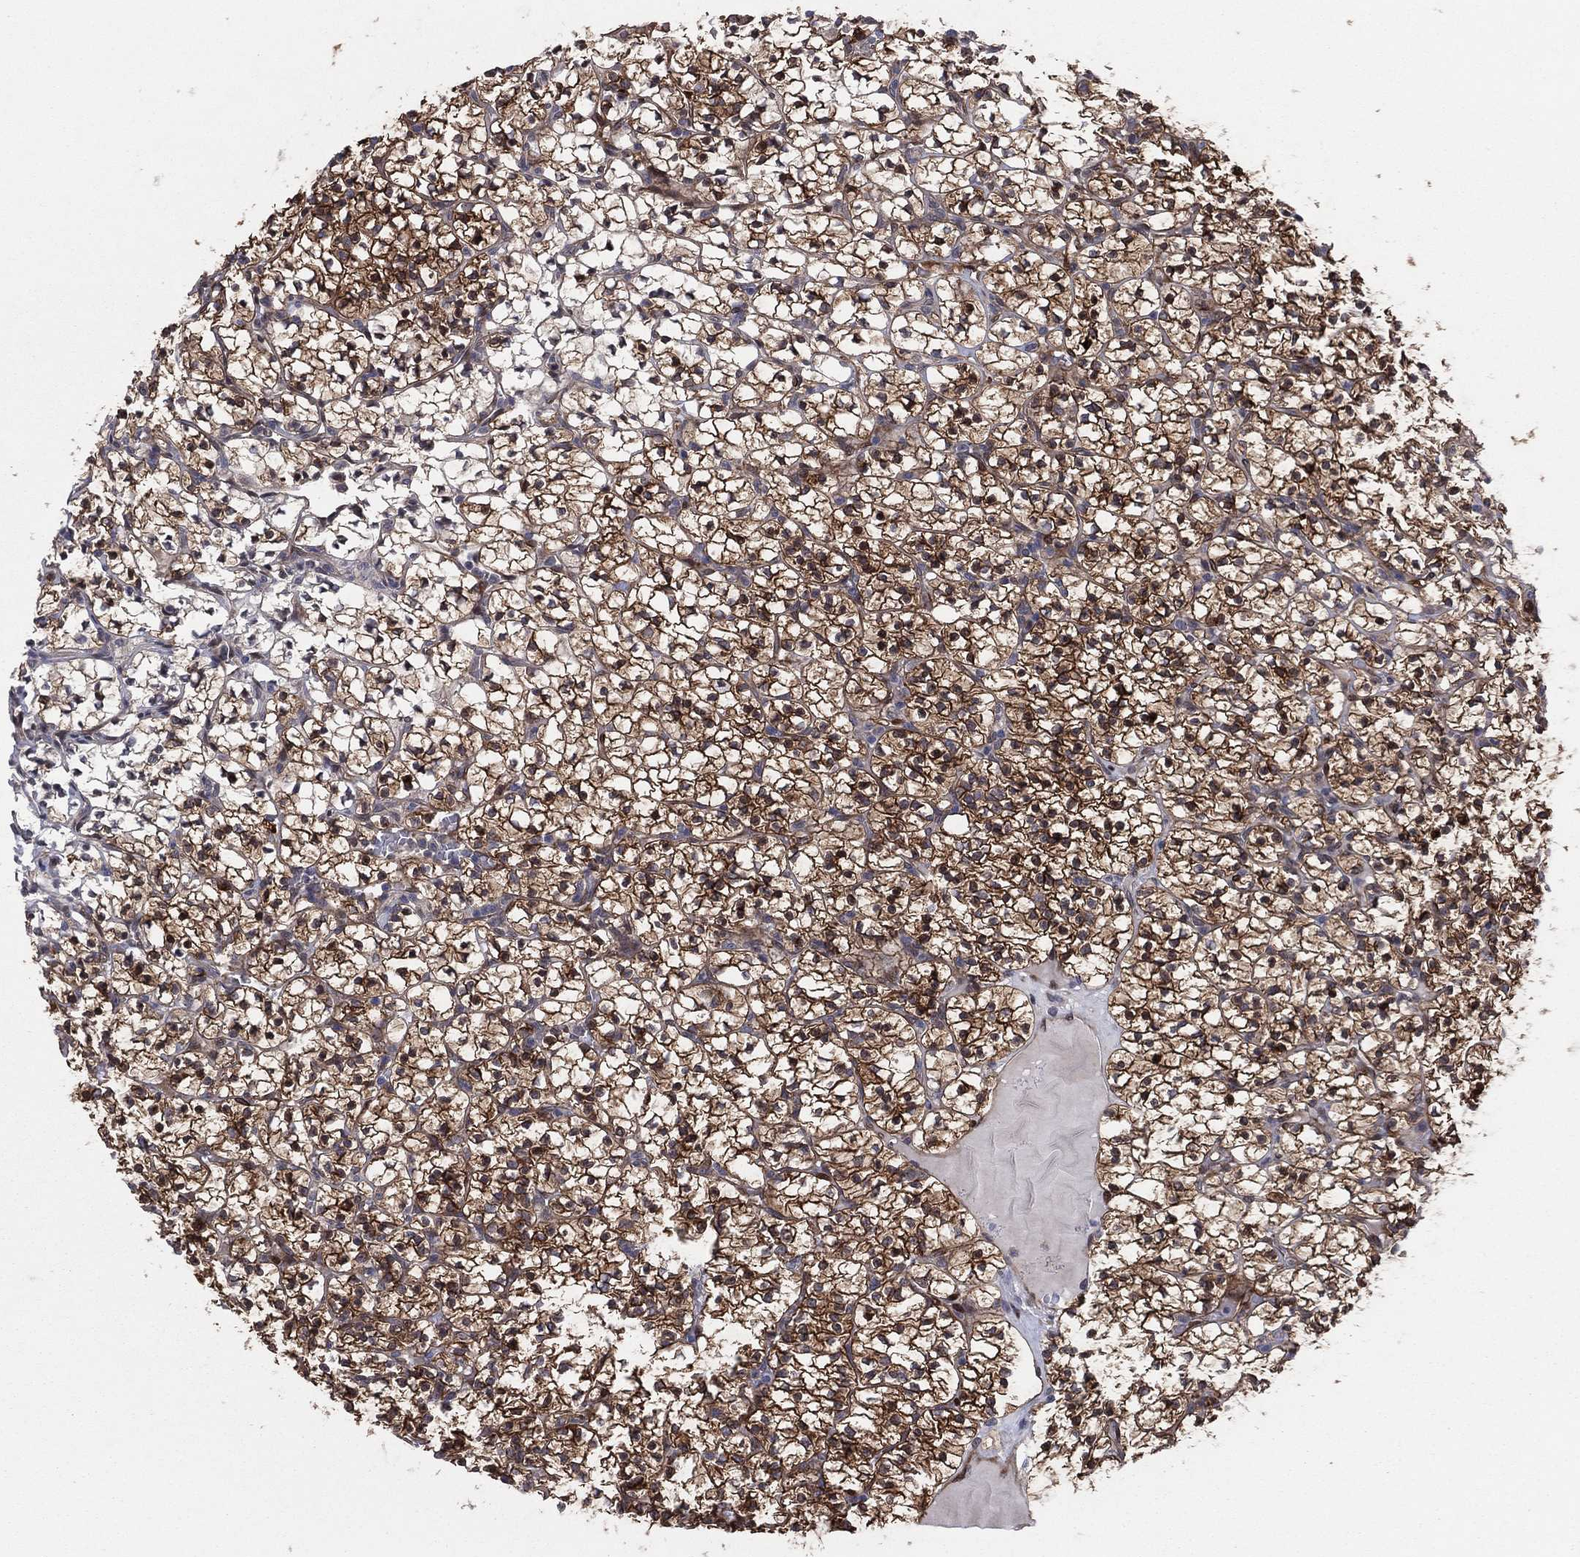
{"staining": {"intensity": "strong", "quantity": "25%-75%", "location": "cytoplasmic/membranous,nuclear"}, "tissue": "renal cancer", "cell_type": "Tumor cells", "image_type": "cancer", "snomed": [{"axis": "morphology", "description": "Adenocarcinoma, NOS"}, {"axis": "topography", "description": "Kidney"}], "caption": "Approximately 25%-75% of tumor cells in human renal cancer (adenocarcinoma) exhibit strong cytoplasmic/membranous and nuclear protein positivity as visualized by brown immunohistochemical staining.", "gene": "SNCG", "patient": {"sex": "female", "age": 89}}